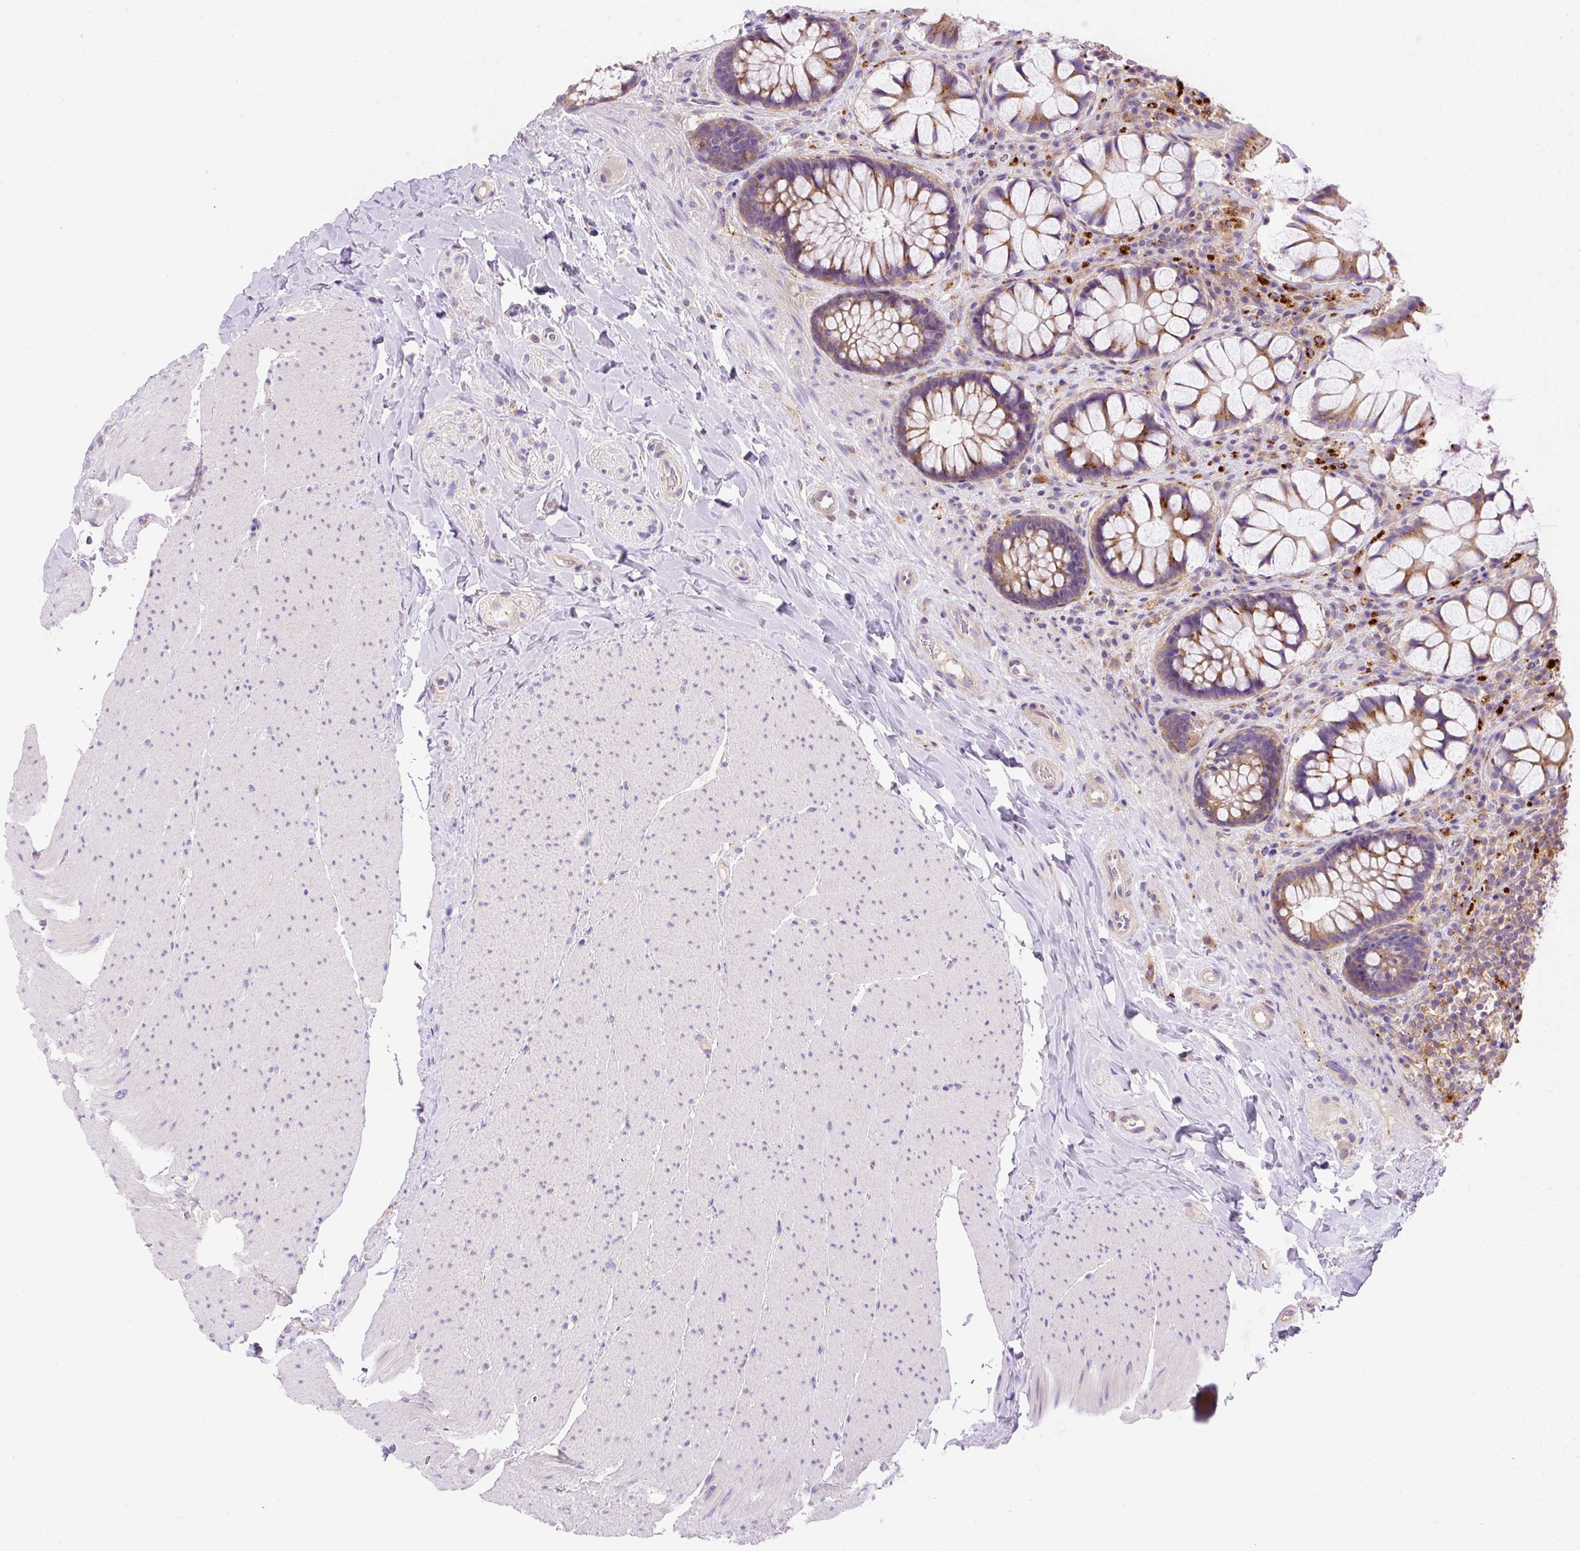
{"staining": {"intensity": "moderate", "quantity": ">75%", "location": "cytoplasmic/membranous"}, "tissue": "rectum", "cell_type": "Glandular cells", "image_type": "normal", "snomed": [{"axis": "morphology", "description": "Normal tissue, NOS"}, {"axis": "topography", "description": "Rectum"}], "caption": "Immunohistochemical staining of unremarkable rectum displays >75% levels of moderate cytoplasmic/membranous protein staining in about >75% of glandular cells.", "gene": "OR4K15", "patient": {"sex": "female", "age": 58}}